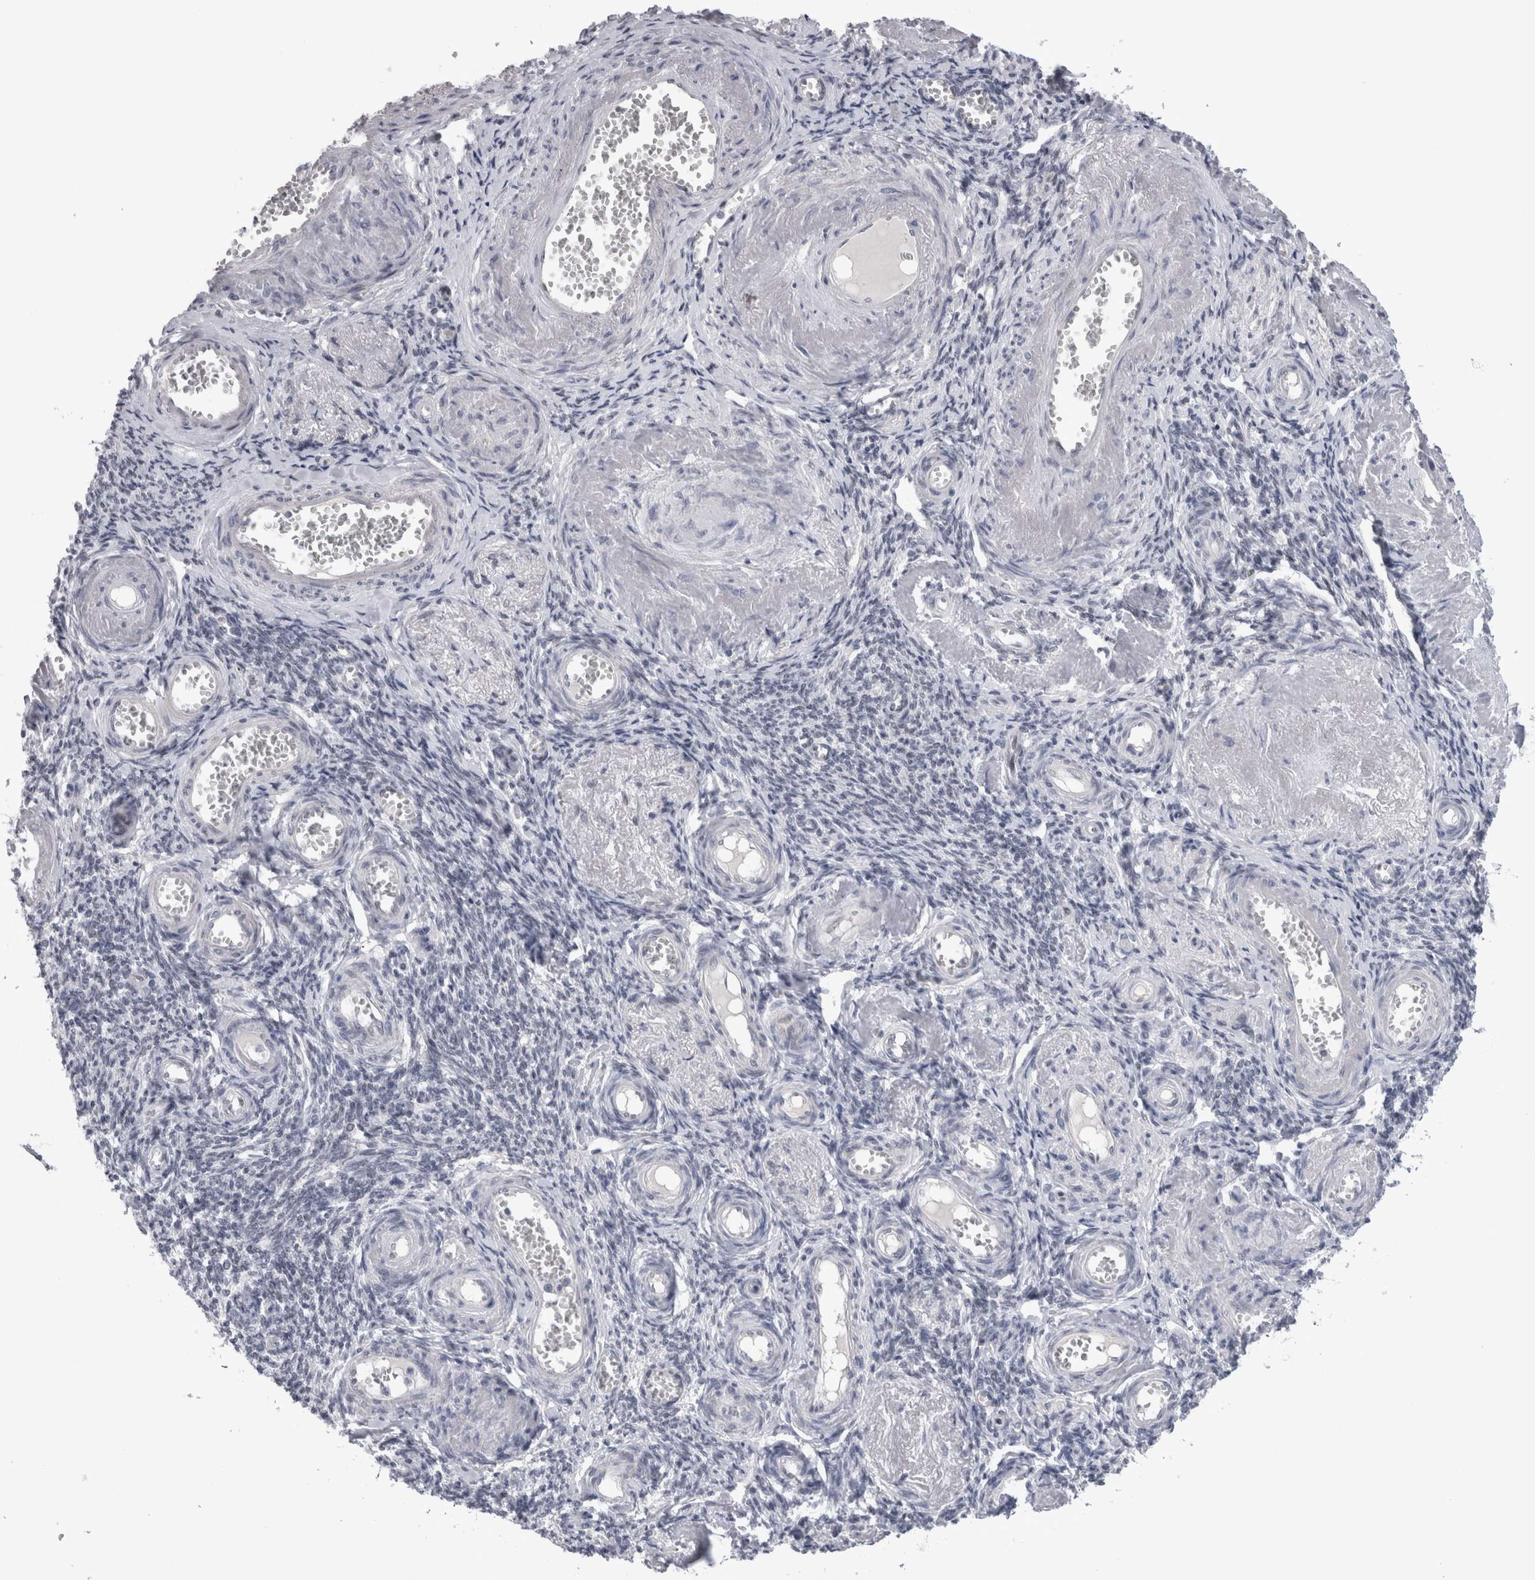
{"staining": {"intensity": "negative", "quantity": "none", "location": "none"}, "tissue": "adipose tissue", "cell_type": "Adipocytes", "image_type": "normal", "snomed": [{"axis": "morphology", "description": "Normal tissue, NOS"}, {"axis": "topography", "description": "Vascular tissue"}, {"axis": "topography", "description": "Fallopian tube"}, {"axis": "topography", "description": "Ovary"}], "caption": "IHC photomicrograph of benign adipose tissue stained for a protein (brown), which demonstrates no staining in adipocytes.", "gene": "KIF18B", "patient": {"sex": "female", "age": 67}}